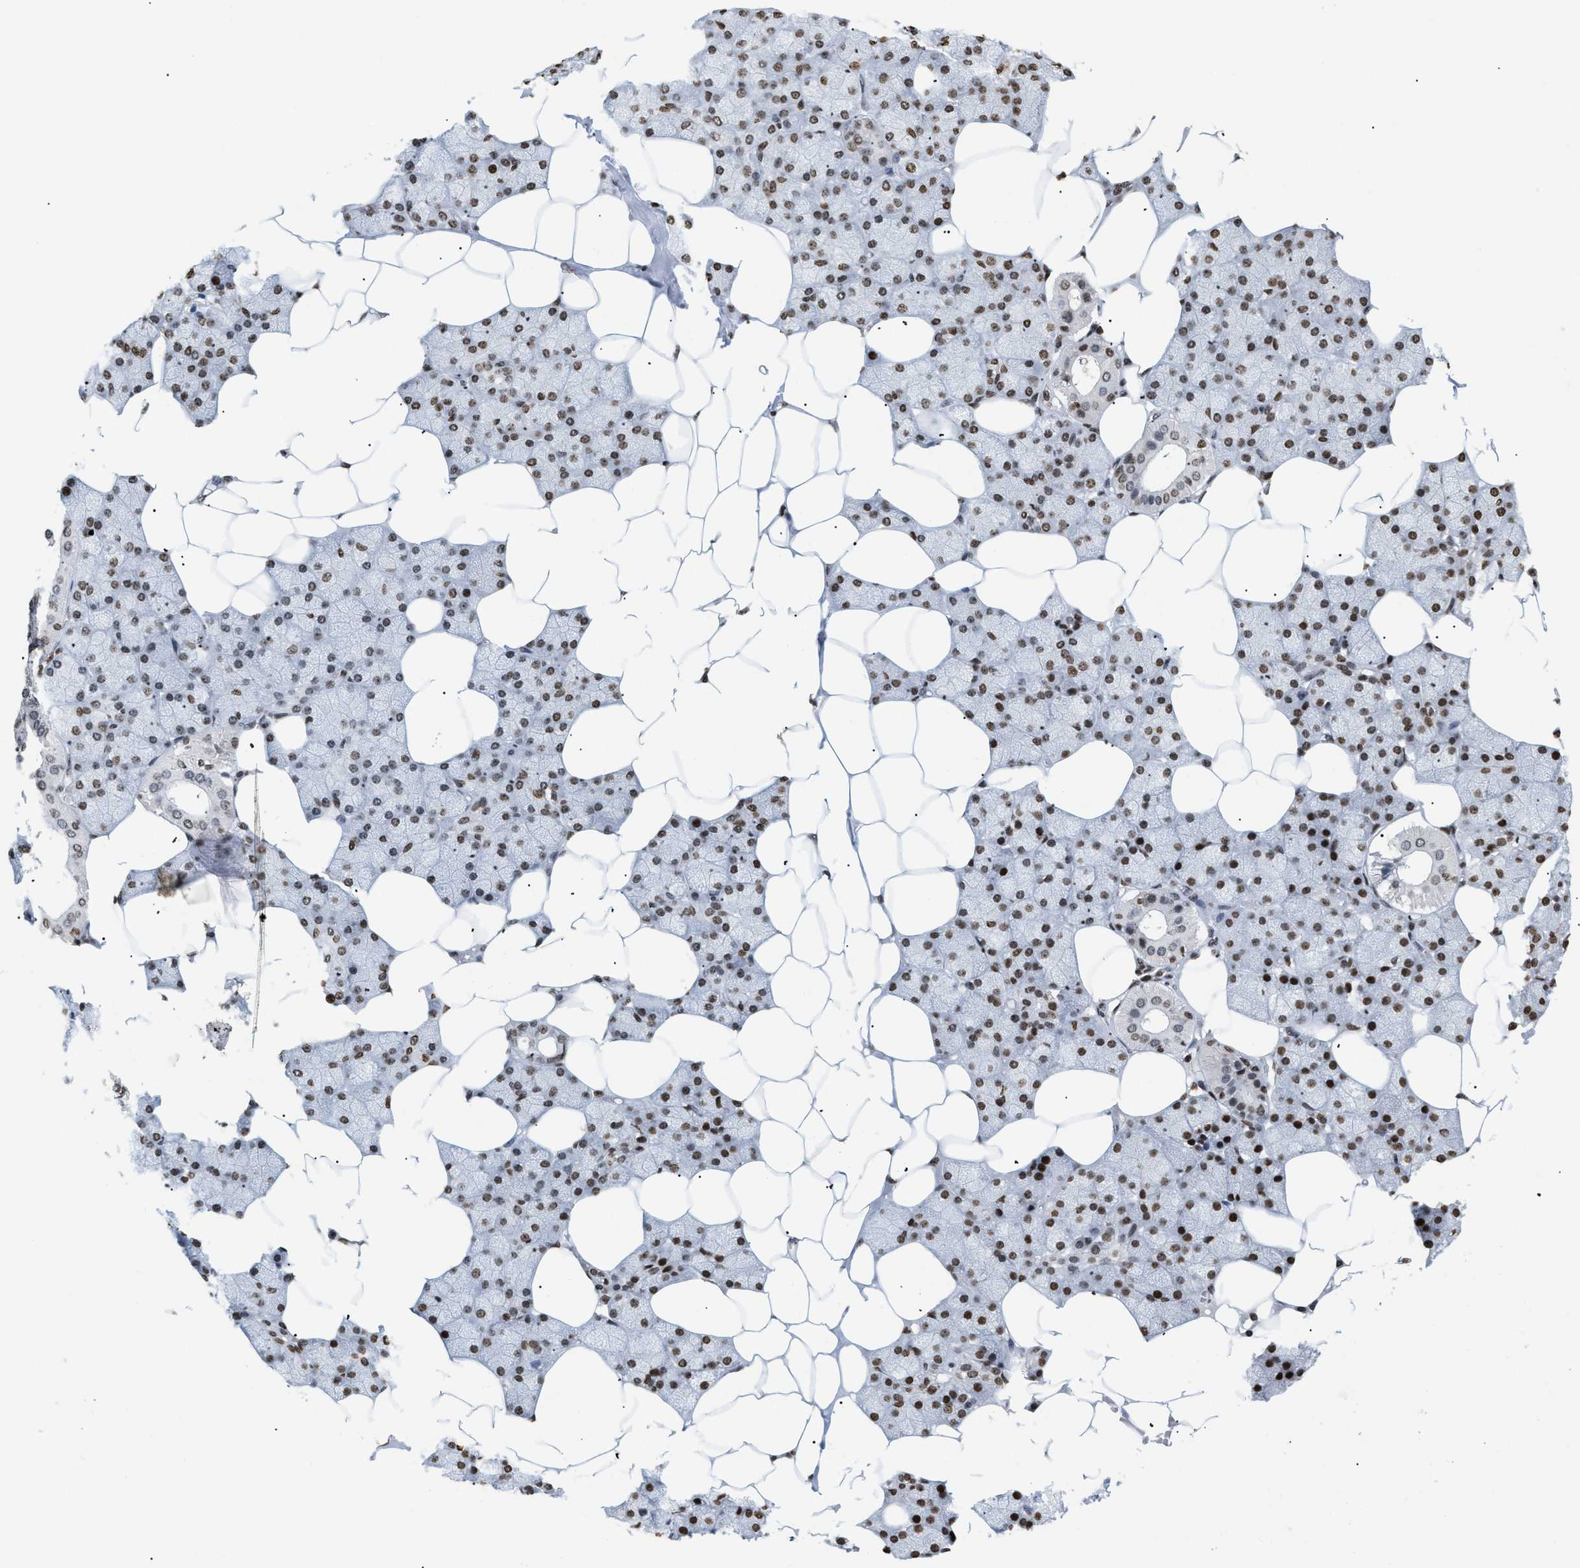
{"staining": {"intensity": "moderate", "quantity": ">75%", "location": "nuclear"}, "tissue": "salivary gland", "cell_type": "Glandular cells", "image_type": "normal", "snomed": [{"axis": "morphology", "description": "Normal tissue, NOS"}, {"axis": "topography", "description": "Salivary gland"}], "caption": "Salivary gland stained with immunohistochemistry (IHC) shows moderate nuclear positivity in approximately >75% of glandular cells.", "gene": "HMGN2", "patient": {"sex": "male", "age": 62}}